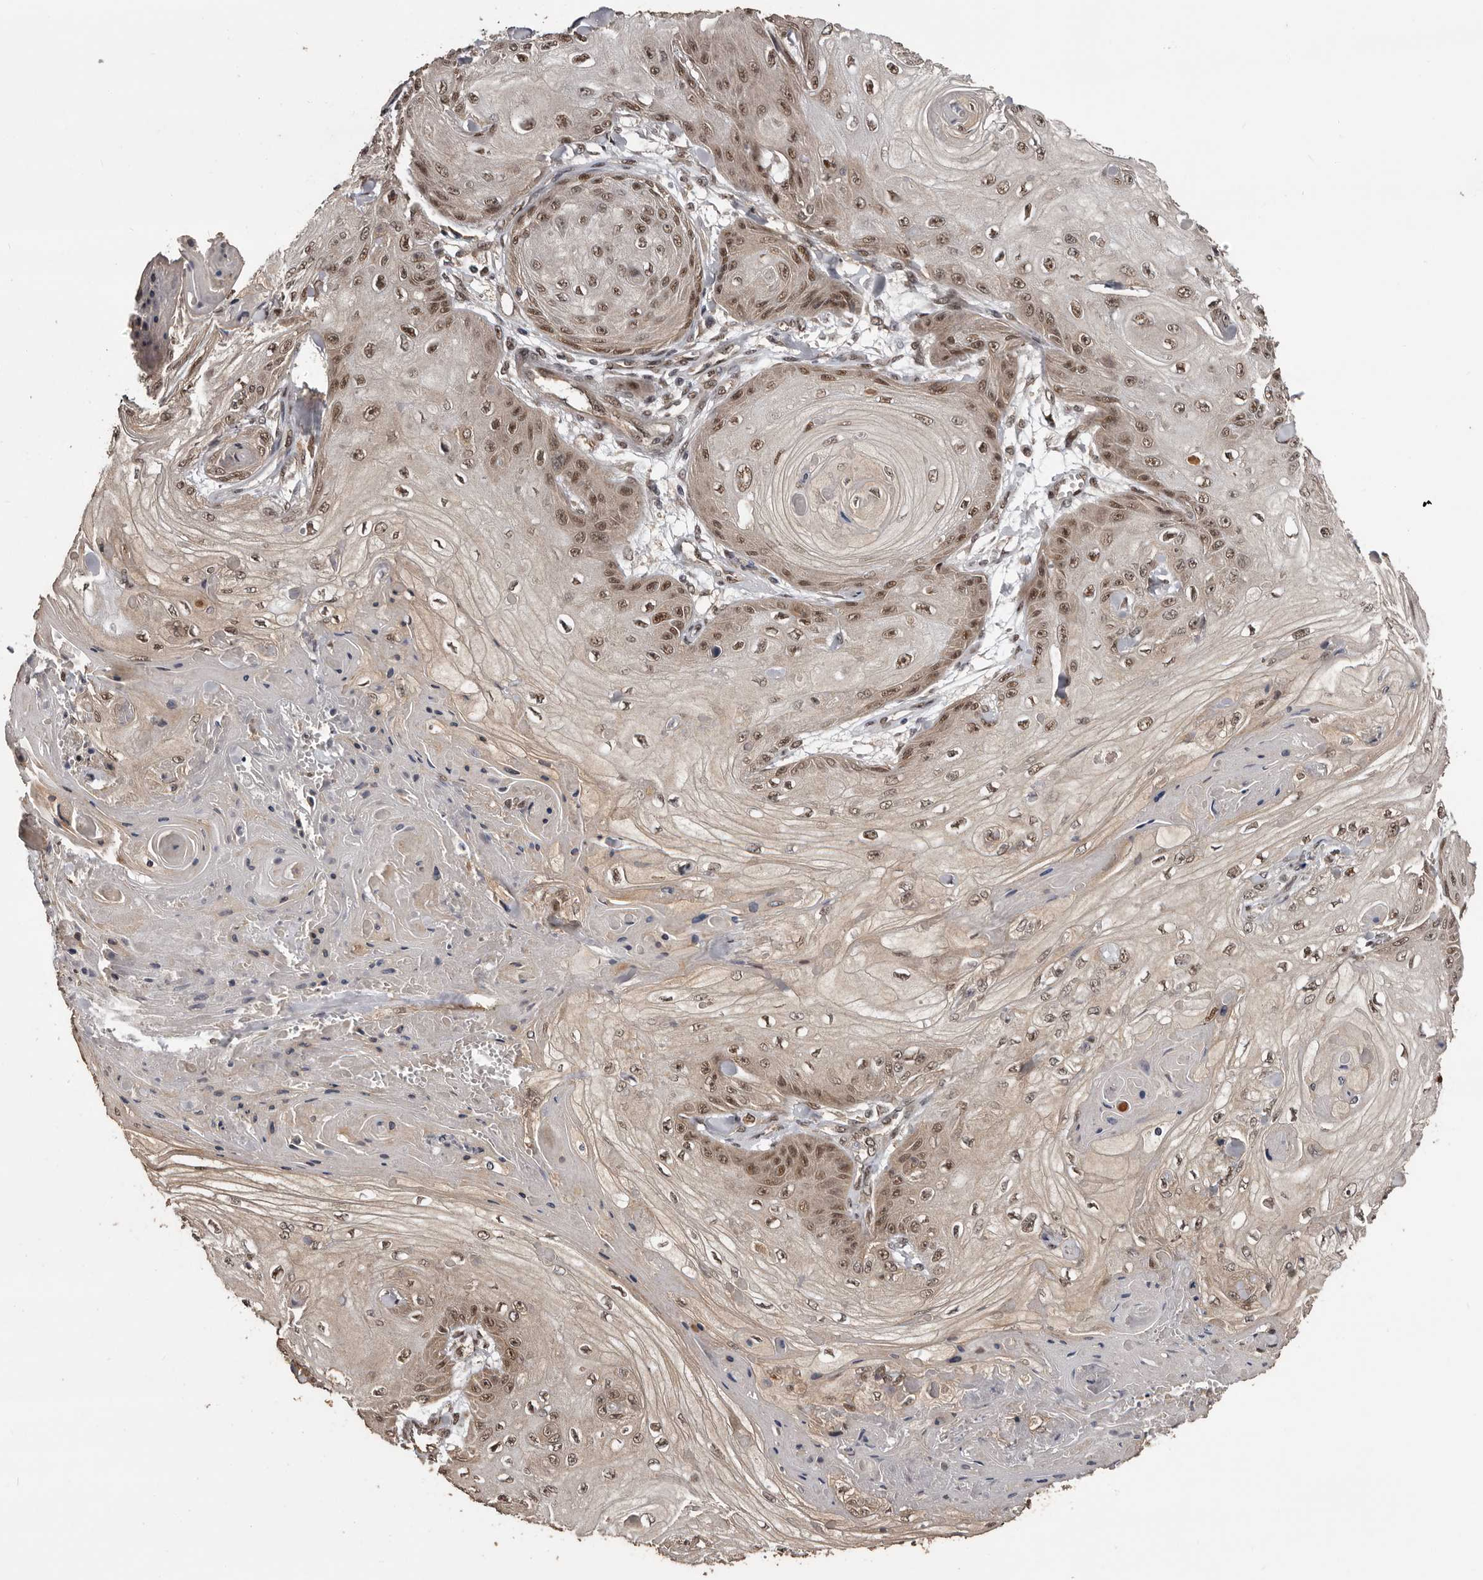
{"staining": {"intensity": "moderate", "quantity": ">75%", "location": "nuclear"}, "tissue": "skin cancer", "cell_type": "Tumor cells", "image_type": "cancer", "snomed": [{"axis": "morphology", "description": "Squamous cell carcinoma, NOS"}, {"axis": "topography", "description": "Skin"}], "caption": "A brown stain shows moderate nuclear positivity of a protein in squamous cell carcinoma (skin) tumor cells. (DAB IHC, brown staining for protein, blue staining for nuclei).", "gene": "VPS37A", "patient": {"sex": "male", "age": 74}}